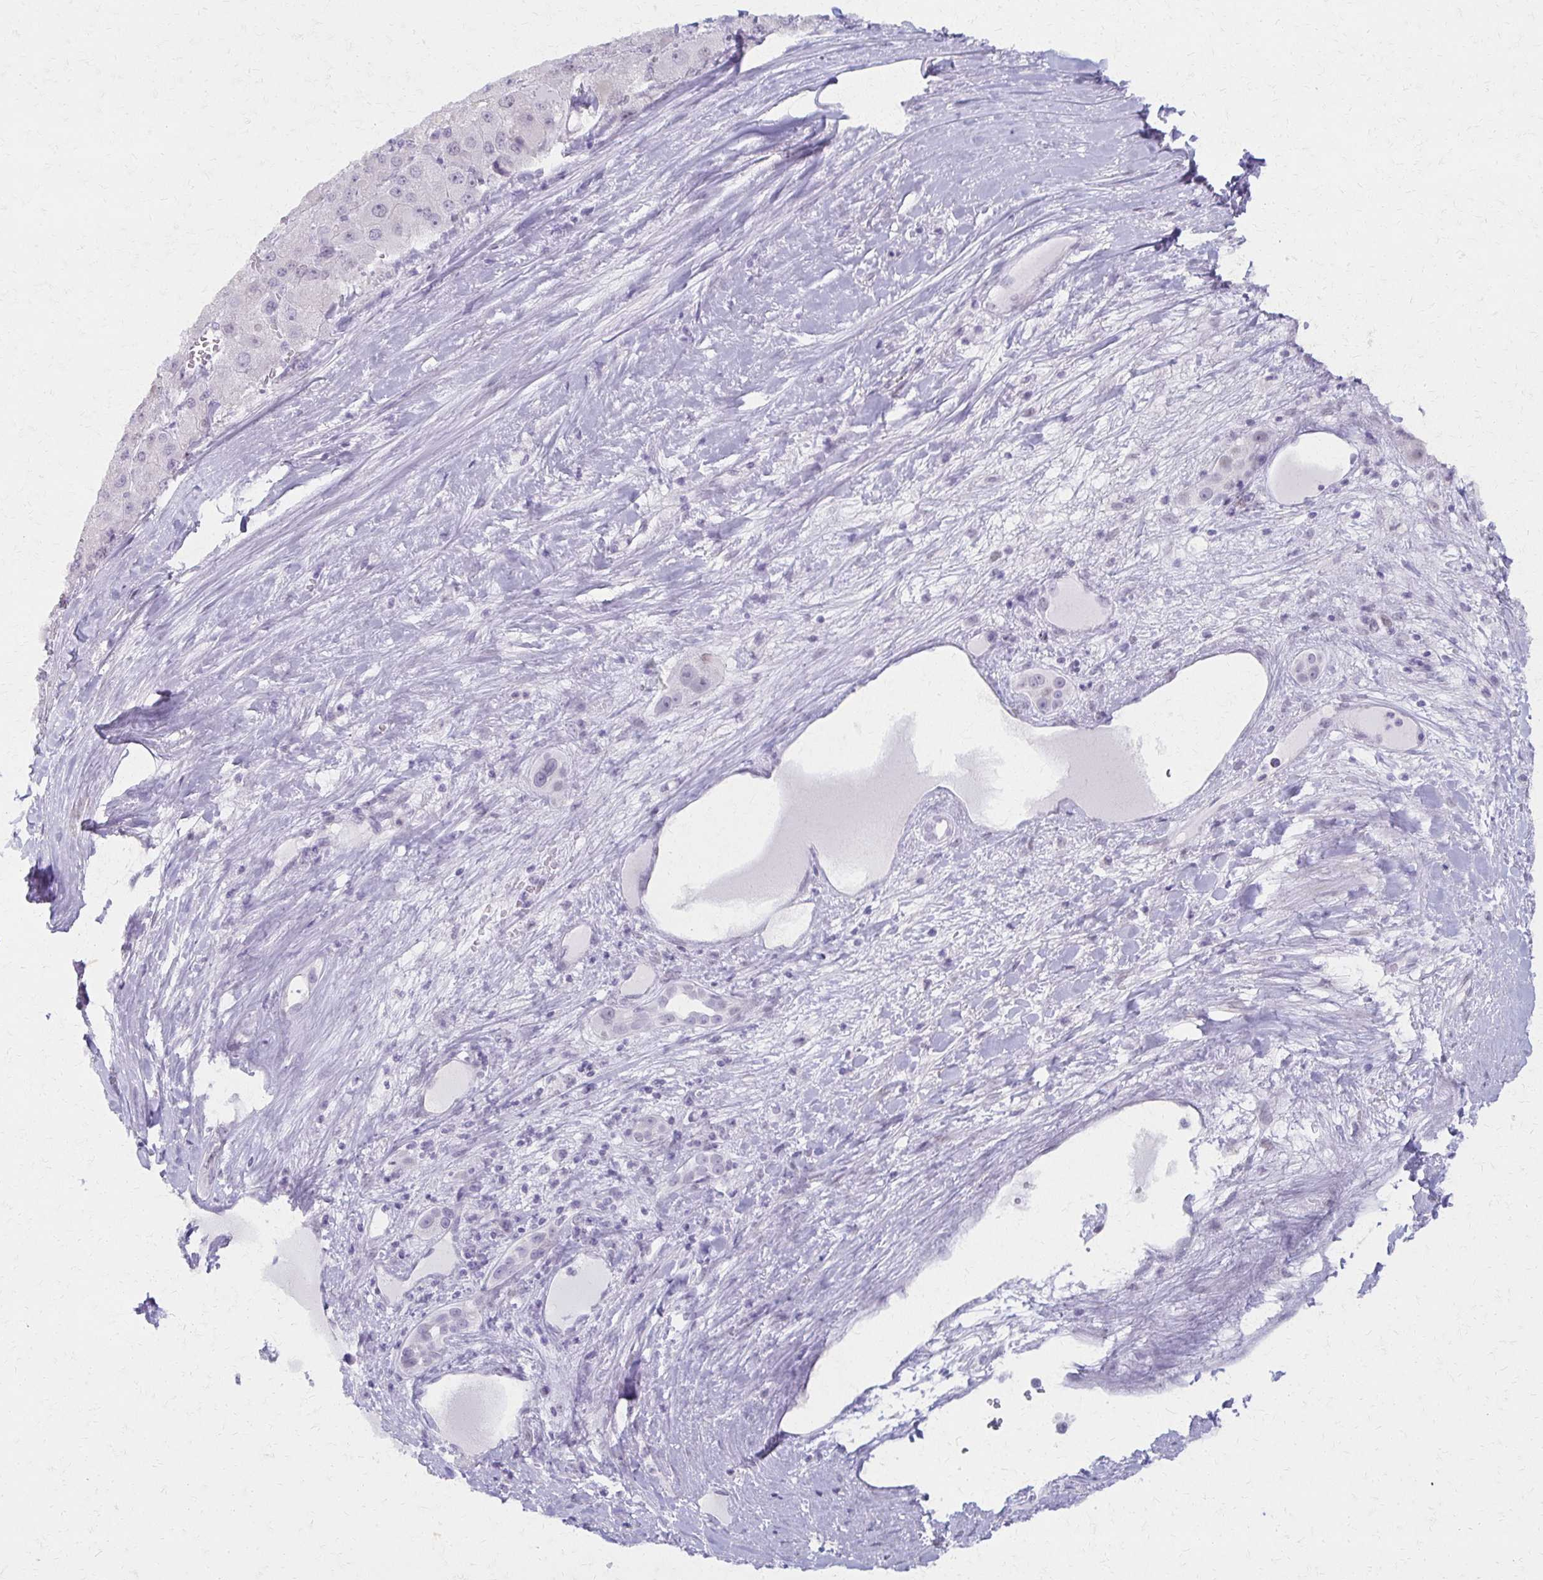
{"staining": {"intensity": "negative", "quantity": "none", "location": "none"}, "tissue": "liver cancer", "cell_type": "Tumor cells", "image_type": "cancer", "snomed": [{"axis": "morphology", "description": "Carcinoma, Hepatocellular, NOS"}, {"axis": "topography", "description": "Liver"}], "caption": "An image of hepatocellular carcinoma (liver) stained for a protein exhibits no brown staining in tumor cells. (Immunohistochemistry, brightfield microscopy, high magnification).", "gene": "MORC4", "patient": {"sex": "female", "age": 73}}